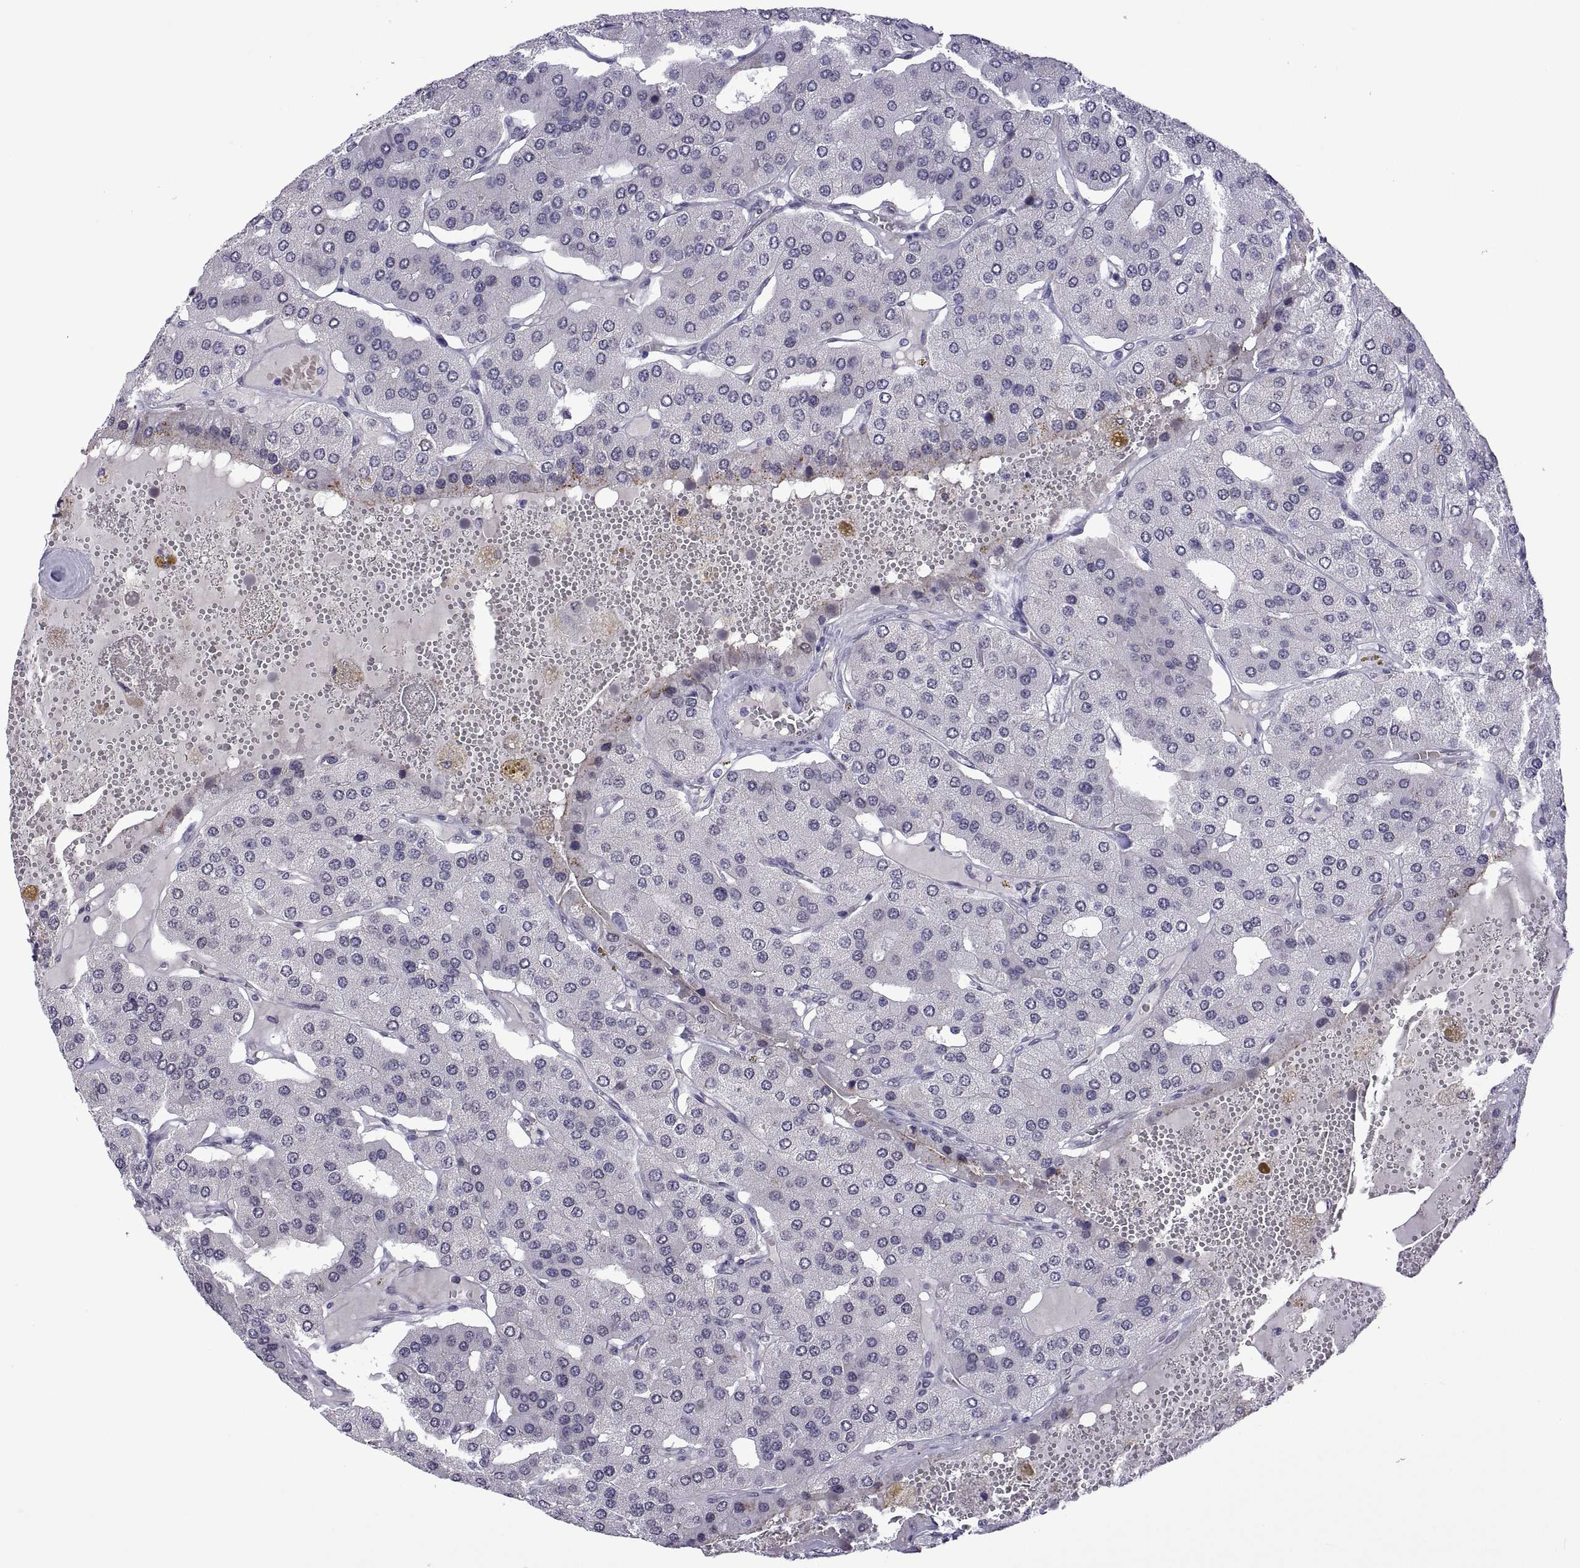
{"staining": {"intensity": "negative", "quantity": "none", "location": "none"}, "tissue": "parathyroid gland", "cell_type": "Glandular cells", "image_type": "normal", "snomed": [{"axis": "morphology", "description": "Normal tissue, NOS"}, {"axis": "morphology", "description": "Adenoma, NOS"}, {"axis": "topography", "description": "Parathyroid gland"}], "caption": "Glandular cells show no significant expression in normal parathyroid gland. (Brightfield microscopy of DAB (3,3'-diaminobenzidine) immunohistochemistry at high magnification).", "gene": "NR4A1", "patient": {"sex": "female", "age": 86}}